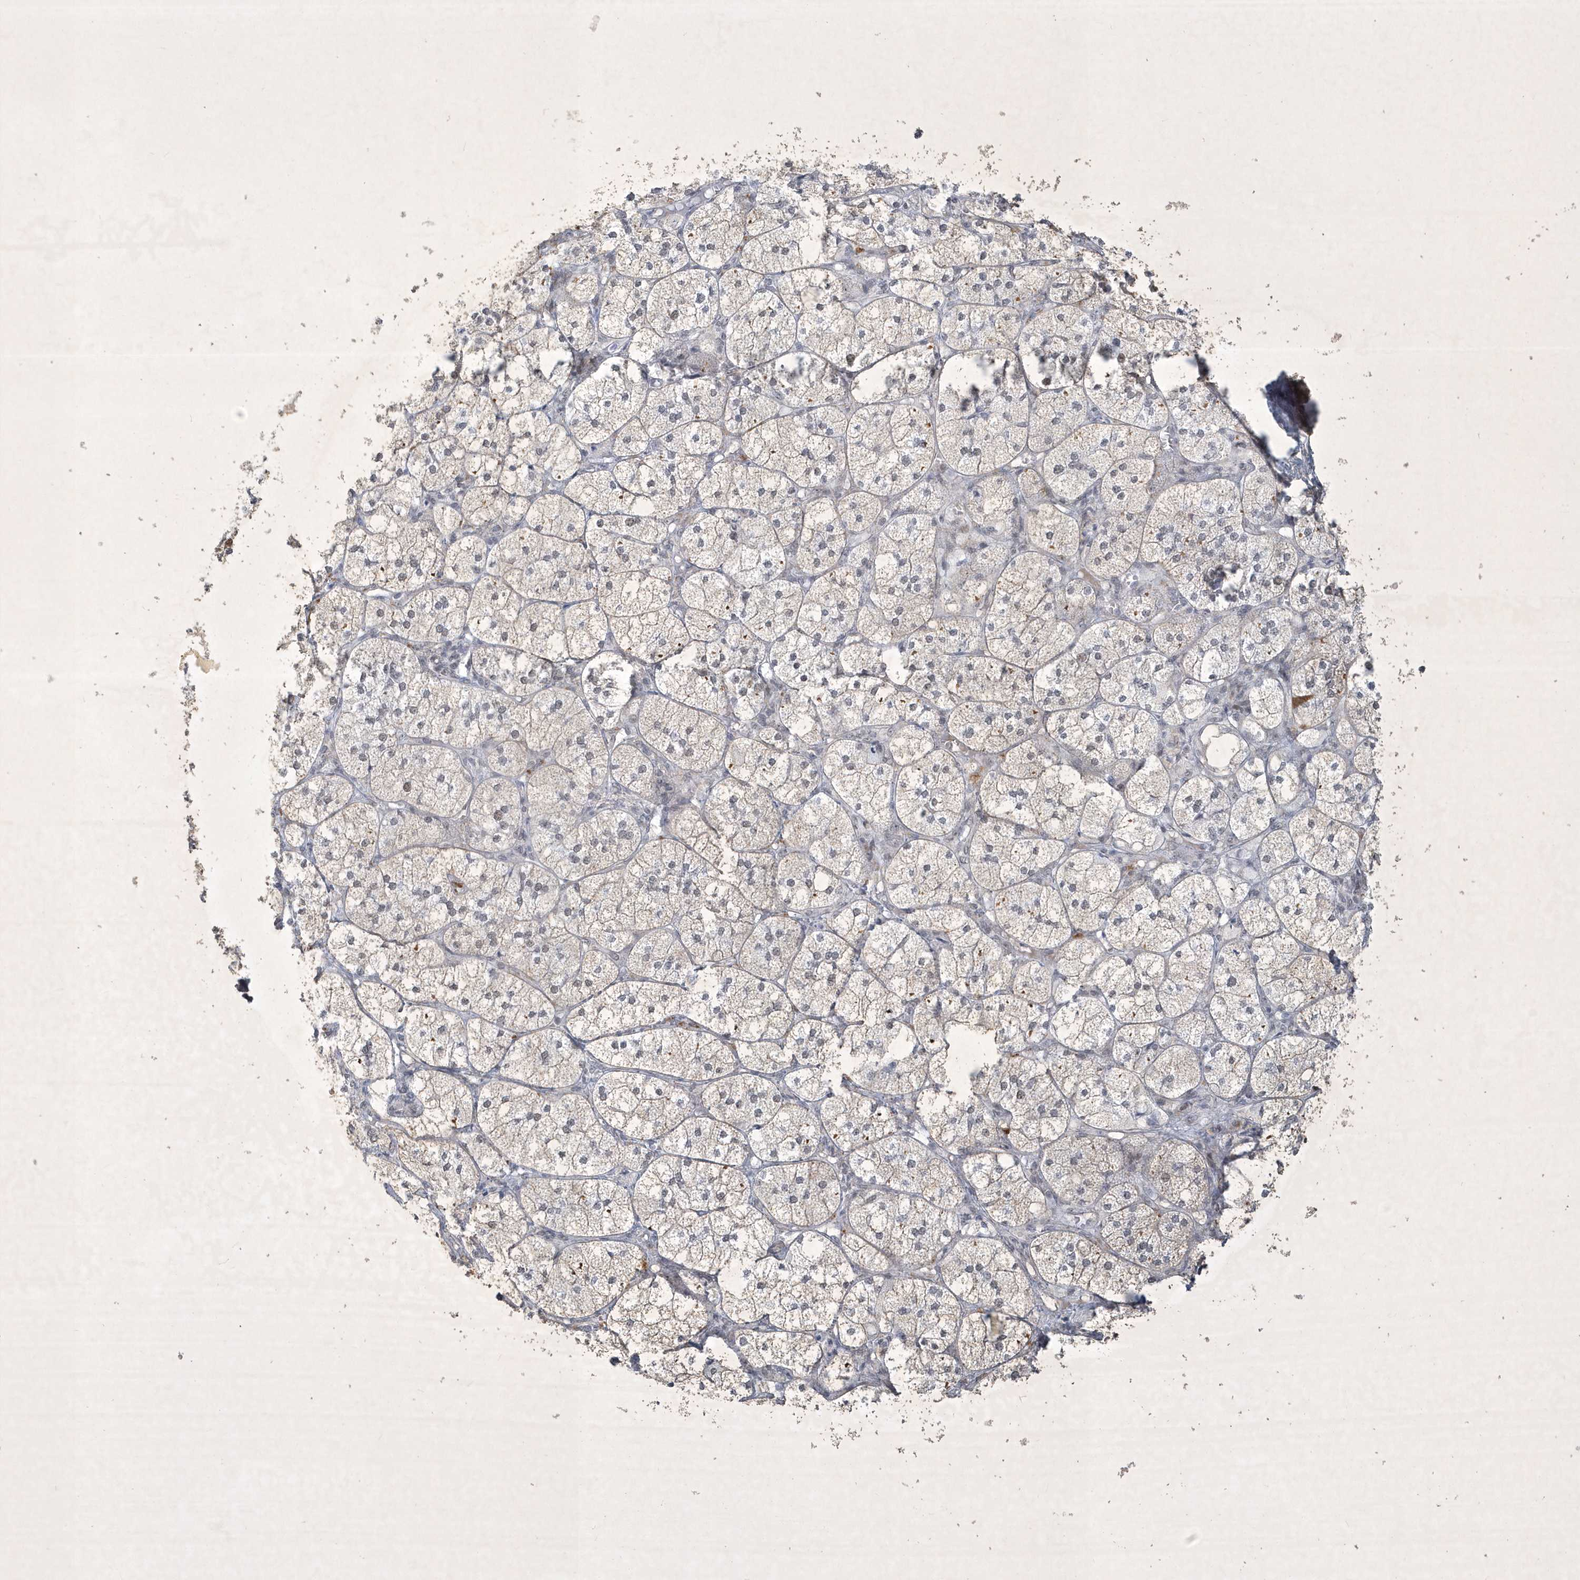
{"staining": {"intensity": "moderate", "quantity": "25%-75%", "location": "cytoplasmic/membranous,nuclear"}, "tissue": "adrenal gland", "cell_type": "Glandular cells", "image_type": "normal", "snomed": [{"axis": "morphology", "description": "Normal tissue, NOS"}, {"axis": "topography", "description": "Adrenal gland"}], "caption": "This image displays unremarkable adrenal gland stained with IHC to label a protein in brown. The cytoplasmic/membranous,nuclear of glandular cells show moderate positivity for the protein. Nuclei are counter-stained blue.", "gene": "ZBTB9", "patient": {"sex": "female", "age": 61}}